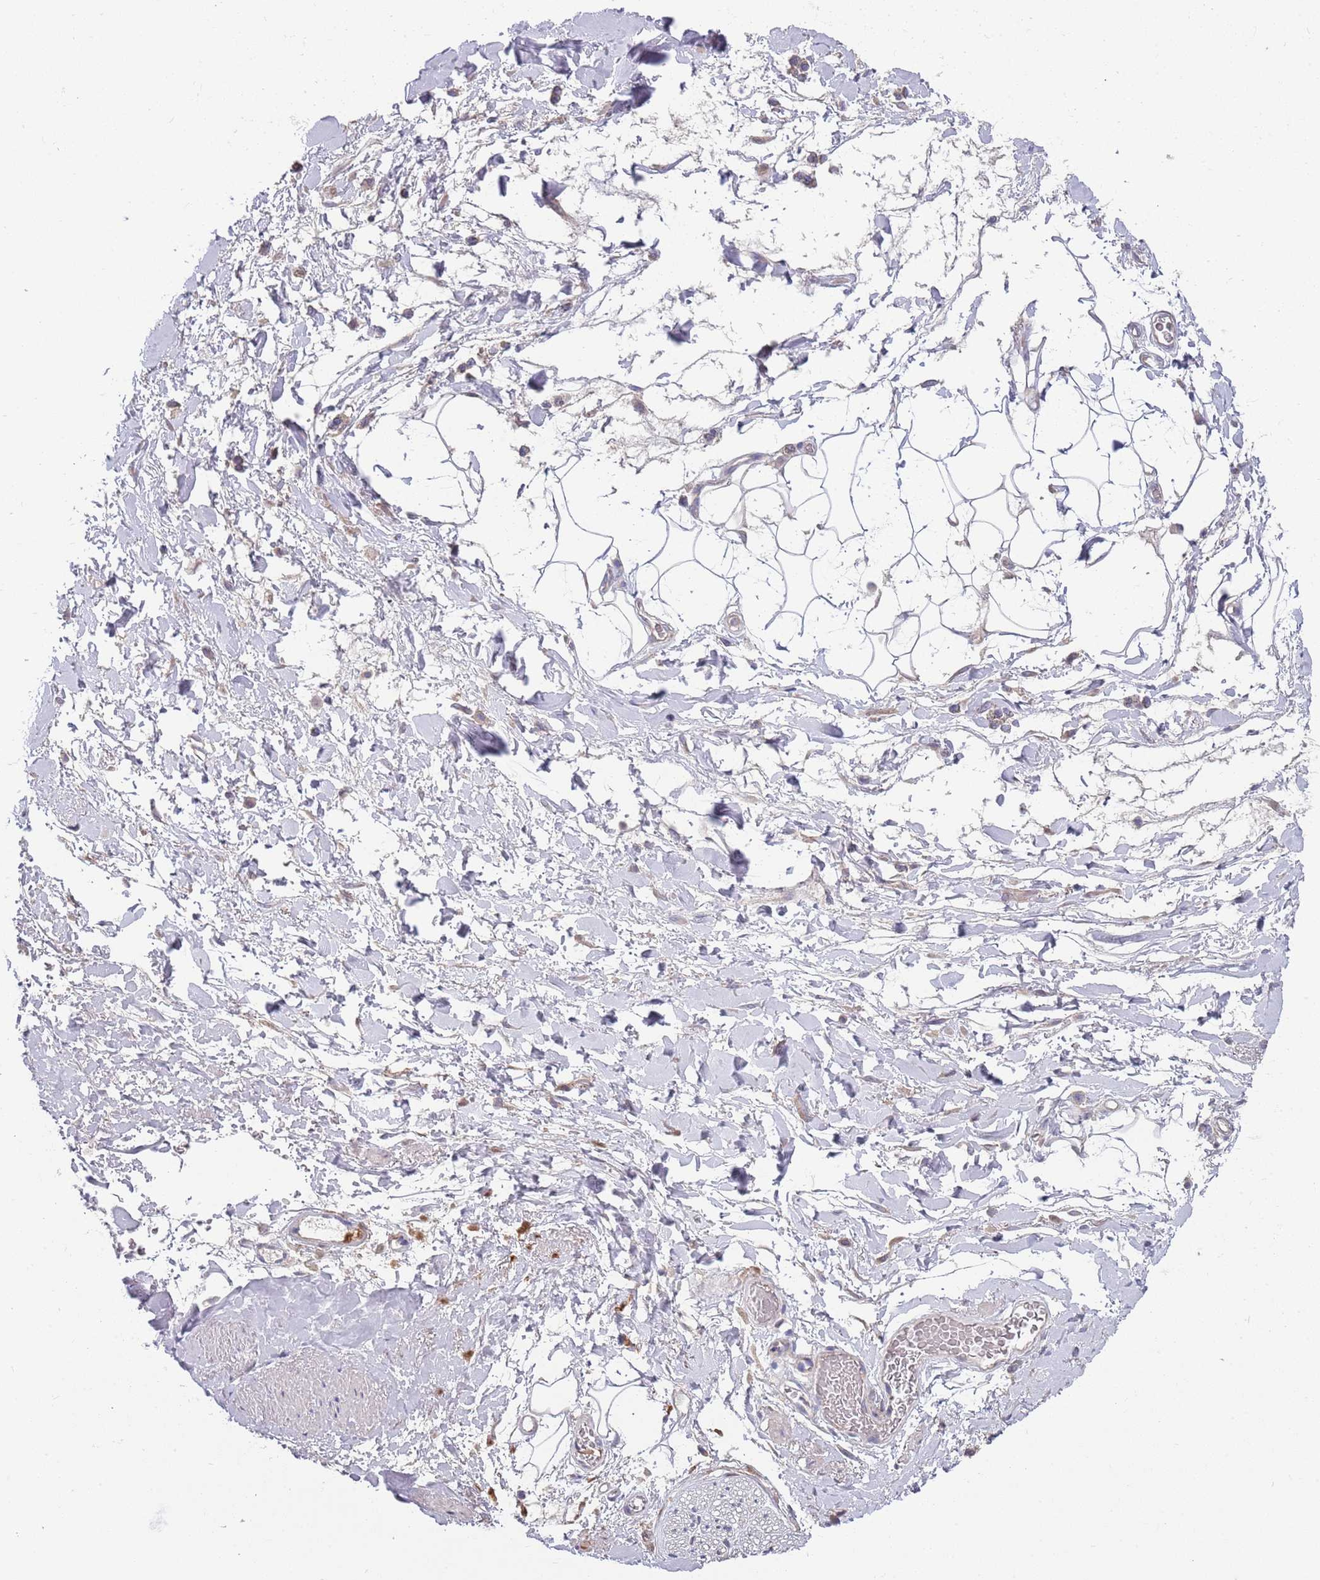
{"staining": {"intensity": "negative", "quantity": "none", "location": "none"}, "tissue": "adipose tissue", "cell_type": "Adipocytes", "image_type": "normal", "snomed": [{"axis": "morphology", "description": "Normal tissue, NOS"}, {"axis": "morphology", "description": "Adenocarcinoma, NOS"}, {"axis": "topography", "description": "Rectum"}, {"axis": "topography", "description": "Vagina"}, {"axis": "topography", "description": "Peripheral nerve tissue"}], "caption": "The IHC histopathology image has no significant positivity in adipocytes of adipose tissue.", "gene": "ABCC10", "patient": {"sex": "female", "age": 71}}